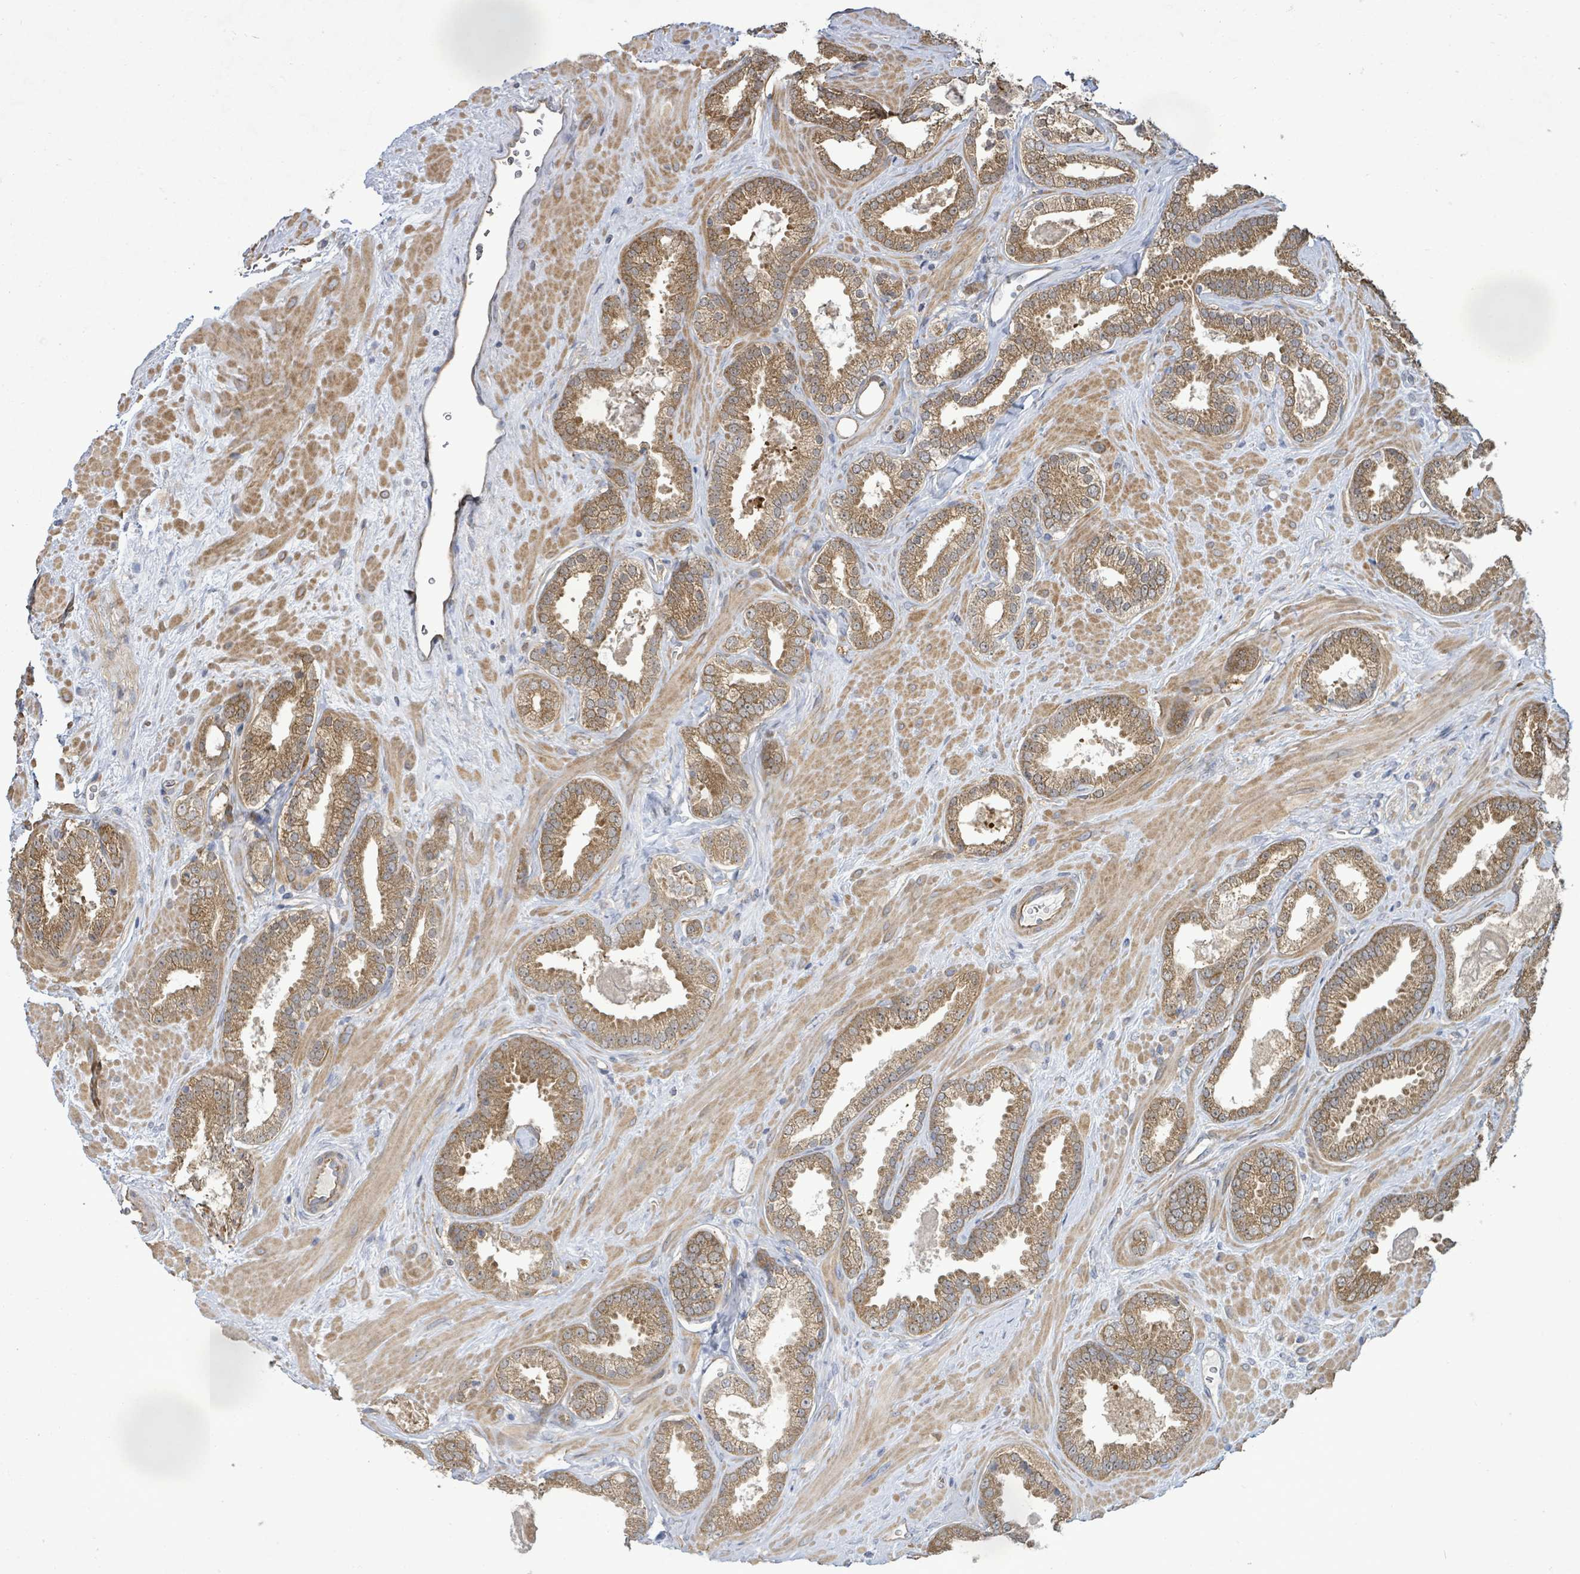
{"staining": {"intensity": "moderate", "quantity": ">75%", "location": "cytoplasmic/membranous"}, "tissue": "prostate cancer", "cell_type": "Tumor cells", "image_type": "cancer", "snomed": [{"axis": "morphology", "description": "Adenocarcinoma, Low grade"}, {"axis": "topography", "description": "Prostate"}], "caption": "Brown immunohistochemical staining in human prostate adenocarcinoma (low-grade) exhibits moderate cytoplasmic/membranous expression in approximately >75% of tumor cells.", "gene": "KBTBD11", "patient": {"sex": "male", "age": 62}}